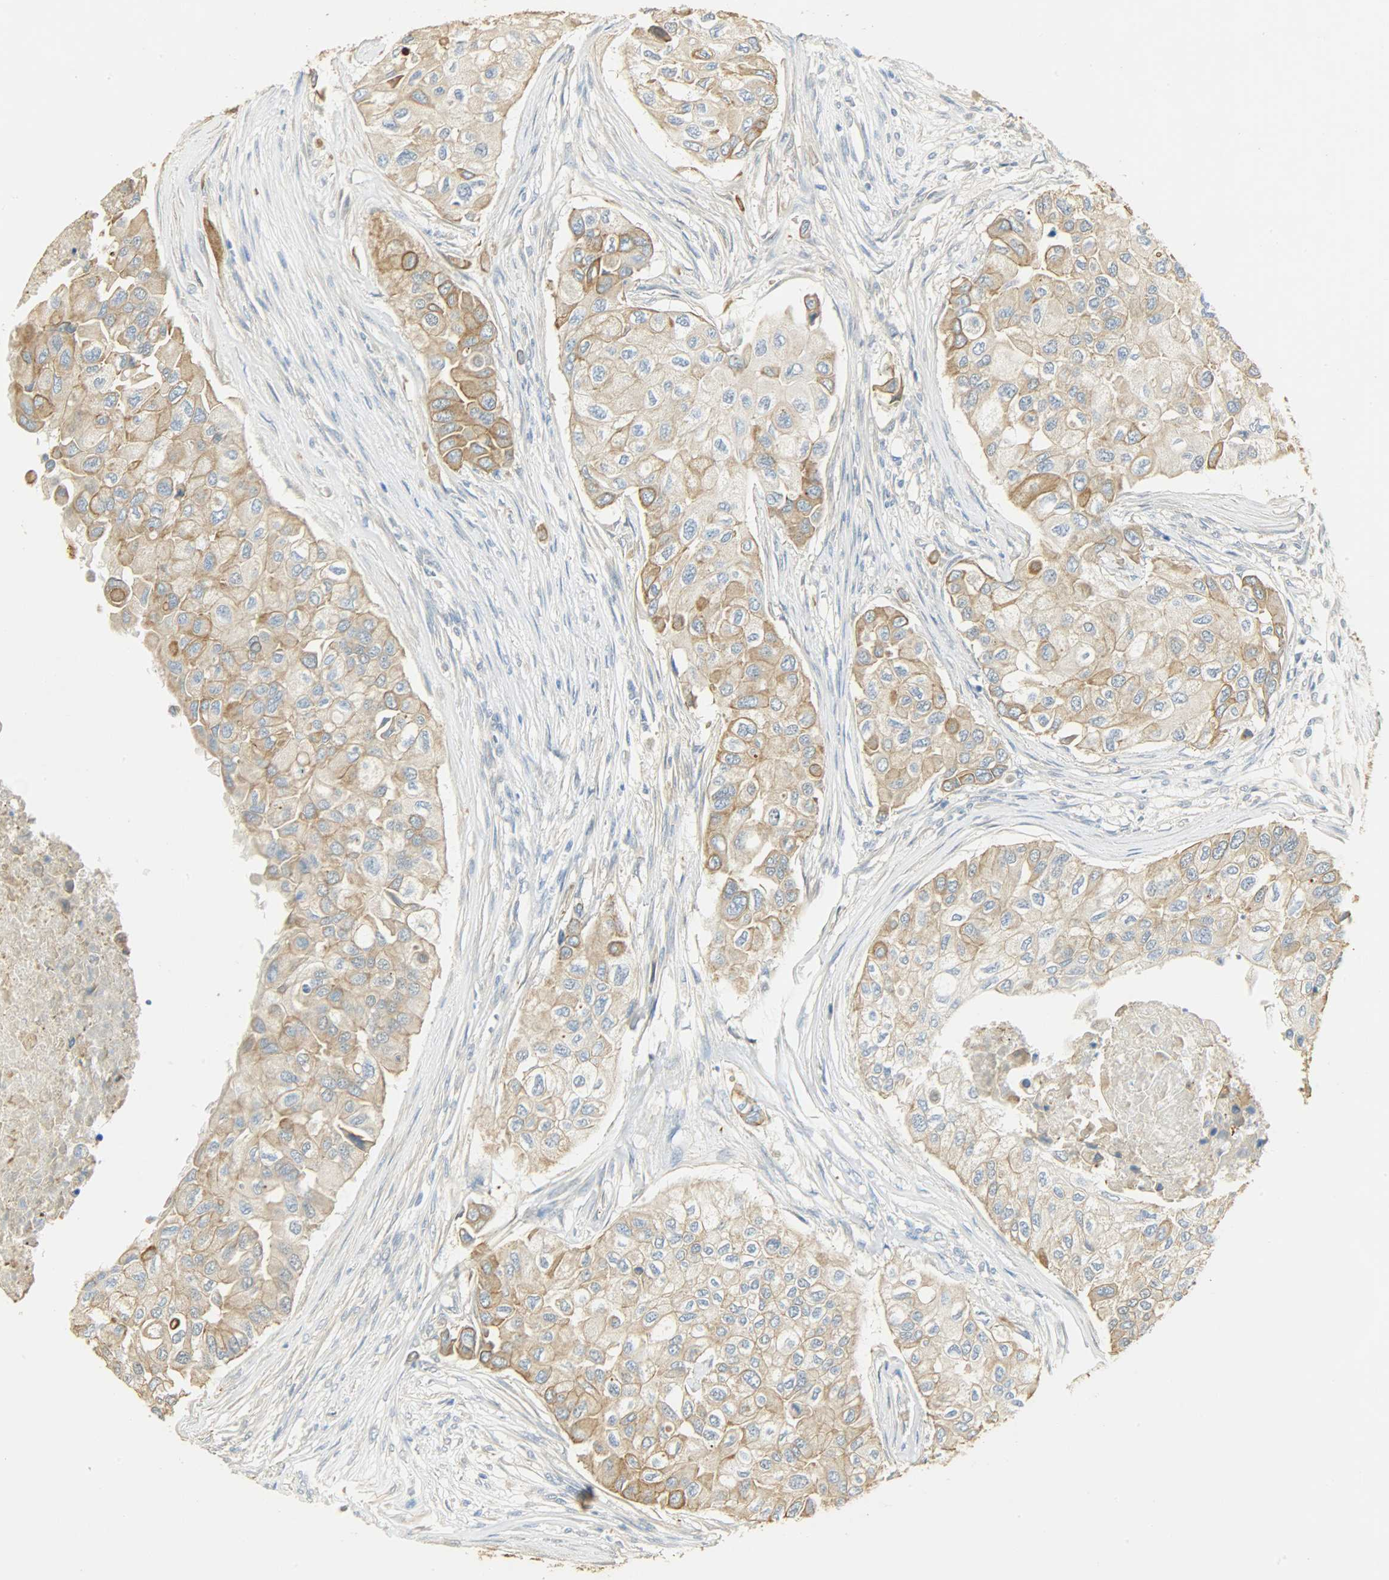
{"staining": {"intensity": "moderate", "quantity": ">75%", "location": "cytoplasmic/membranous"}, "tissue": "breast cancer", "cell_type": "Tumor cells", "image_type": "cancer", "snomed": [{"axis": "morphology", "description": "Normal tissue, NOS"}, {"axis": "morphology", "description": "Duct carcinoma"}, {"axis": "topography", "description": "Breast"}], "caption": "Tumor cells demonstrate medium levels of moderate cytoplasmic/membranous staining in about >75% of cells in breast invasive ductal carcinoma. Nuclei are stained in blue.", "gene": "USP13", "patient": {"sex": "female", "age": 49}}